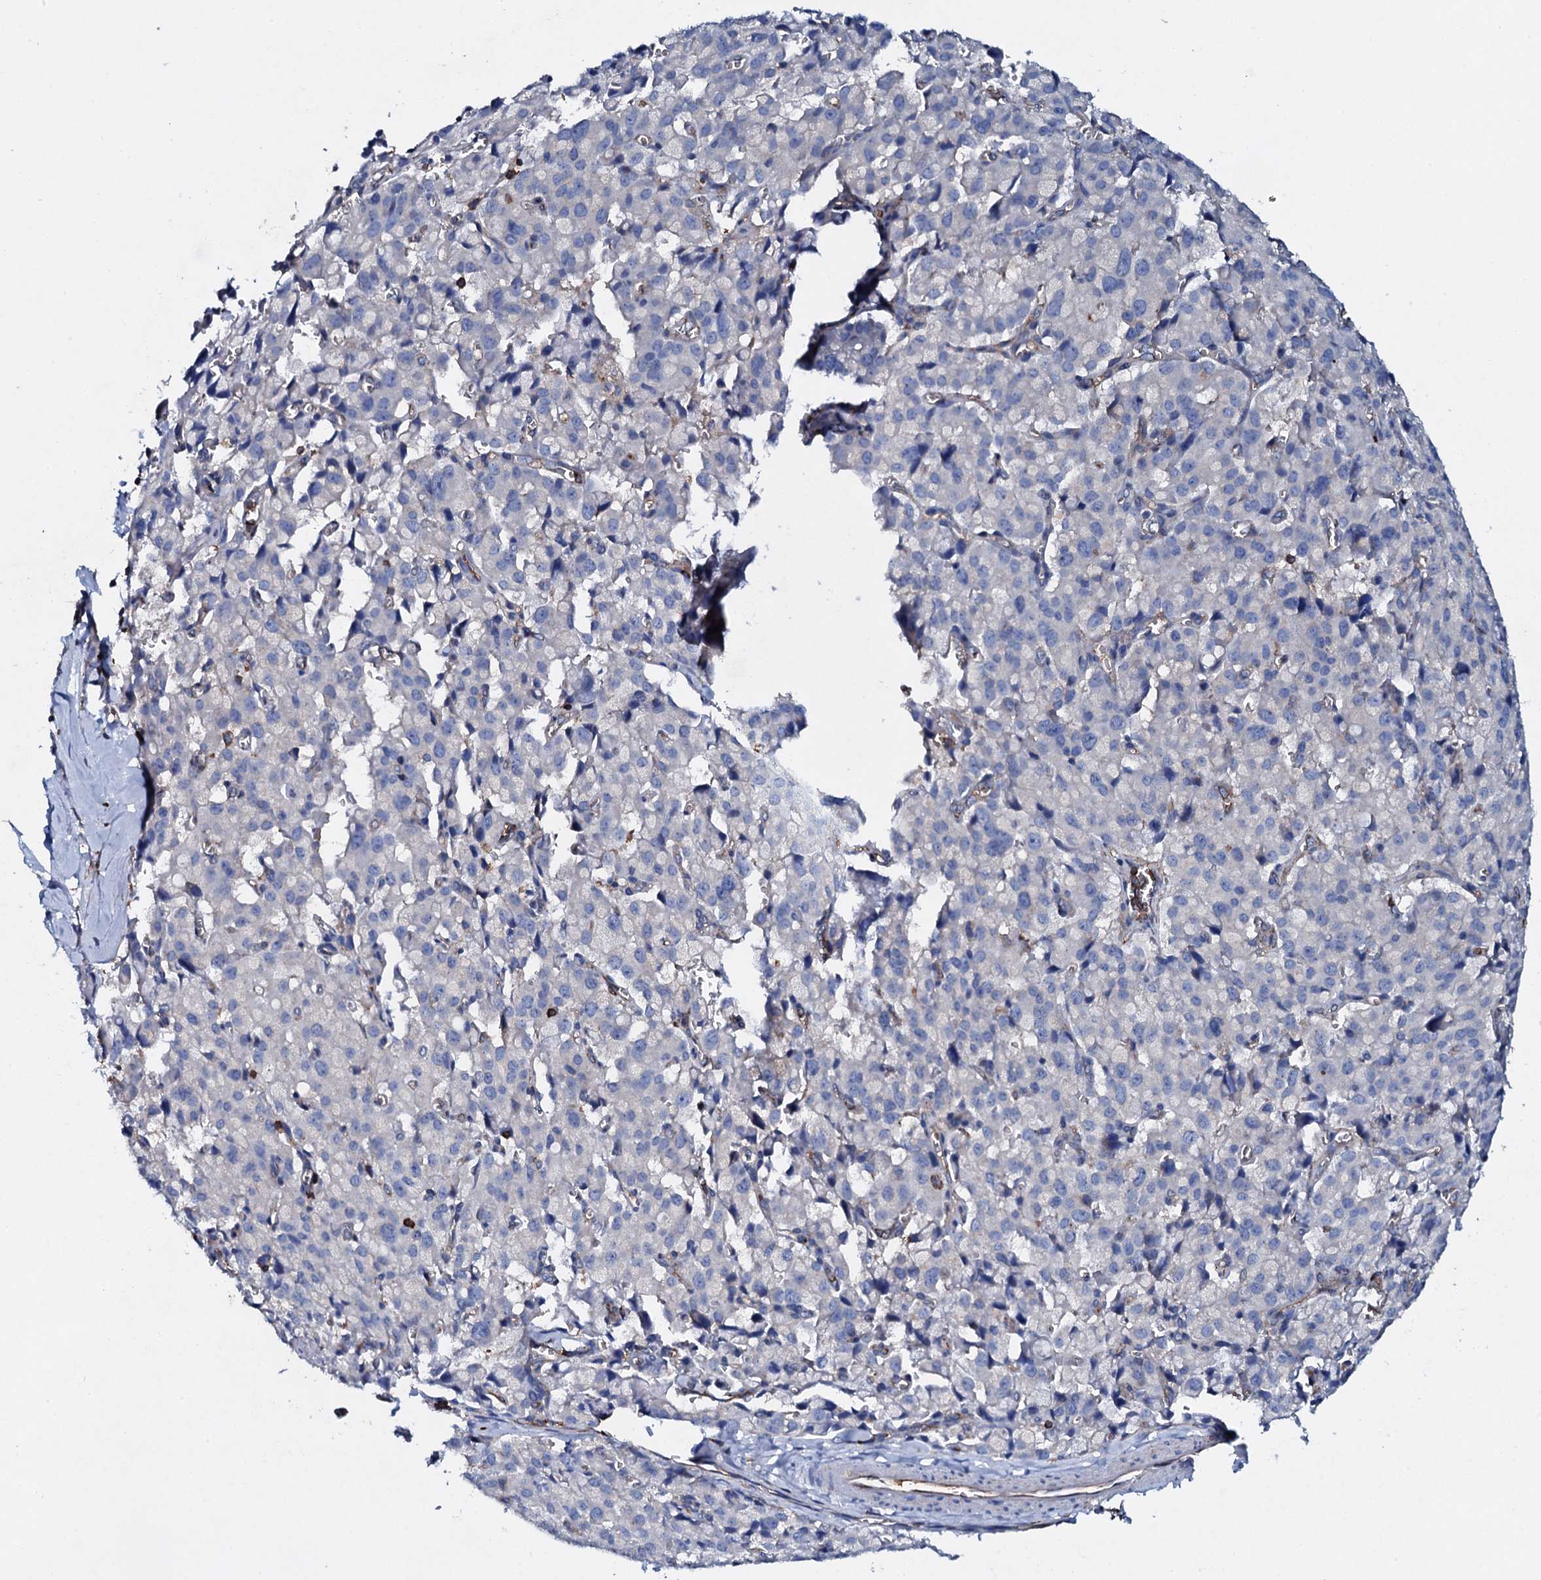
{"staining": {"intensity": "negative", "quantity": "none", "location": "none"}, "tissue": "pancreatic cancer", "cell_type": "Tumor cells", "image_type": "cancer", "snomed": [{"axis": "morphology", "description": "Adenocarcinoma, NOS"}, {"axis": "topography", "description": "Pancreas"}], "caption": "The photomicrograph displays no significant staining in tumor cells of pancreatic cancer (adenocarcinoma).", "gene": "MS4A4E", "patient": {"sex": "male", "age": 65}}